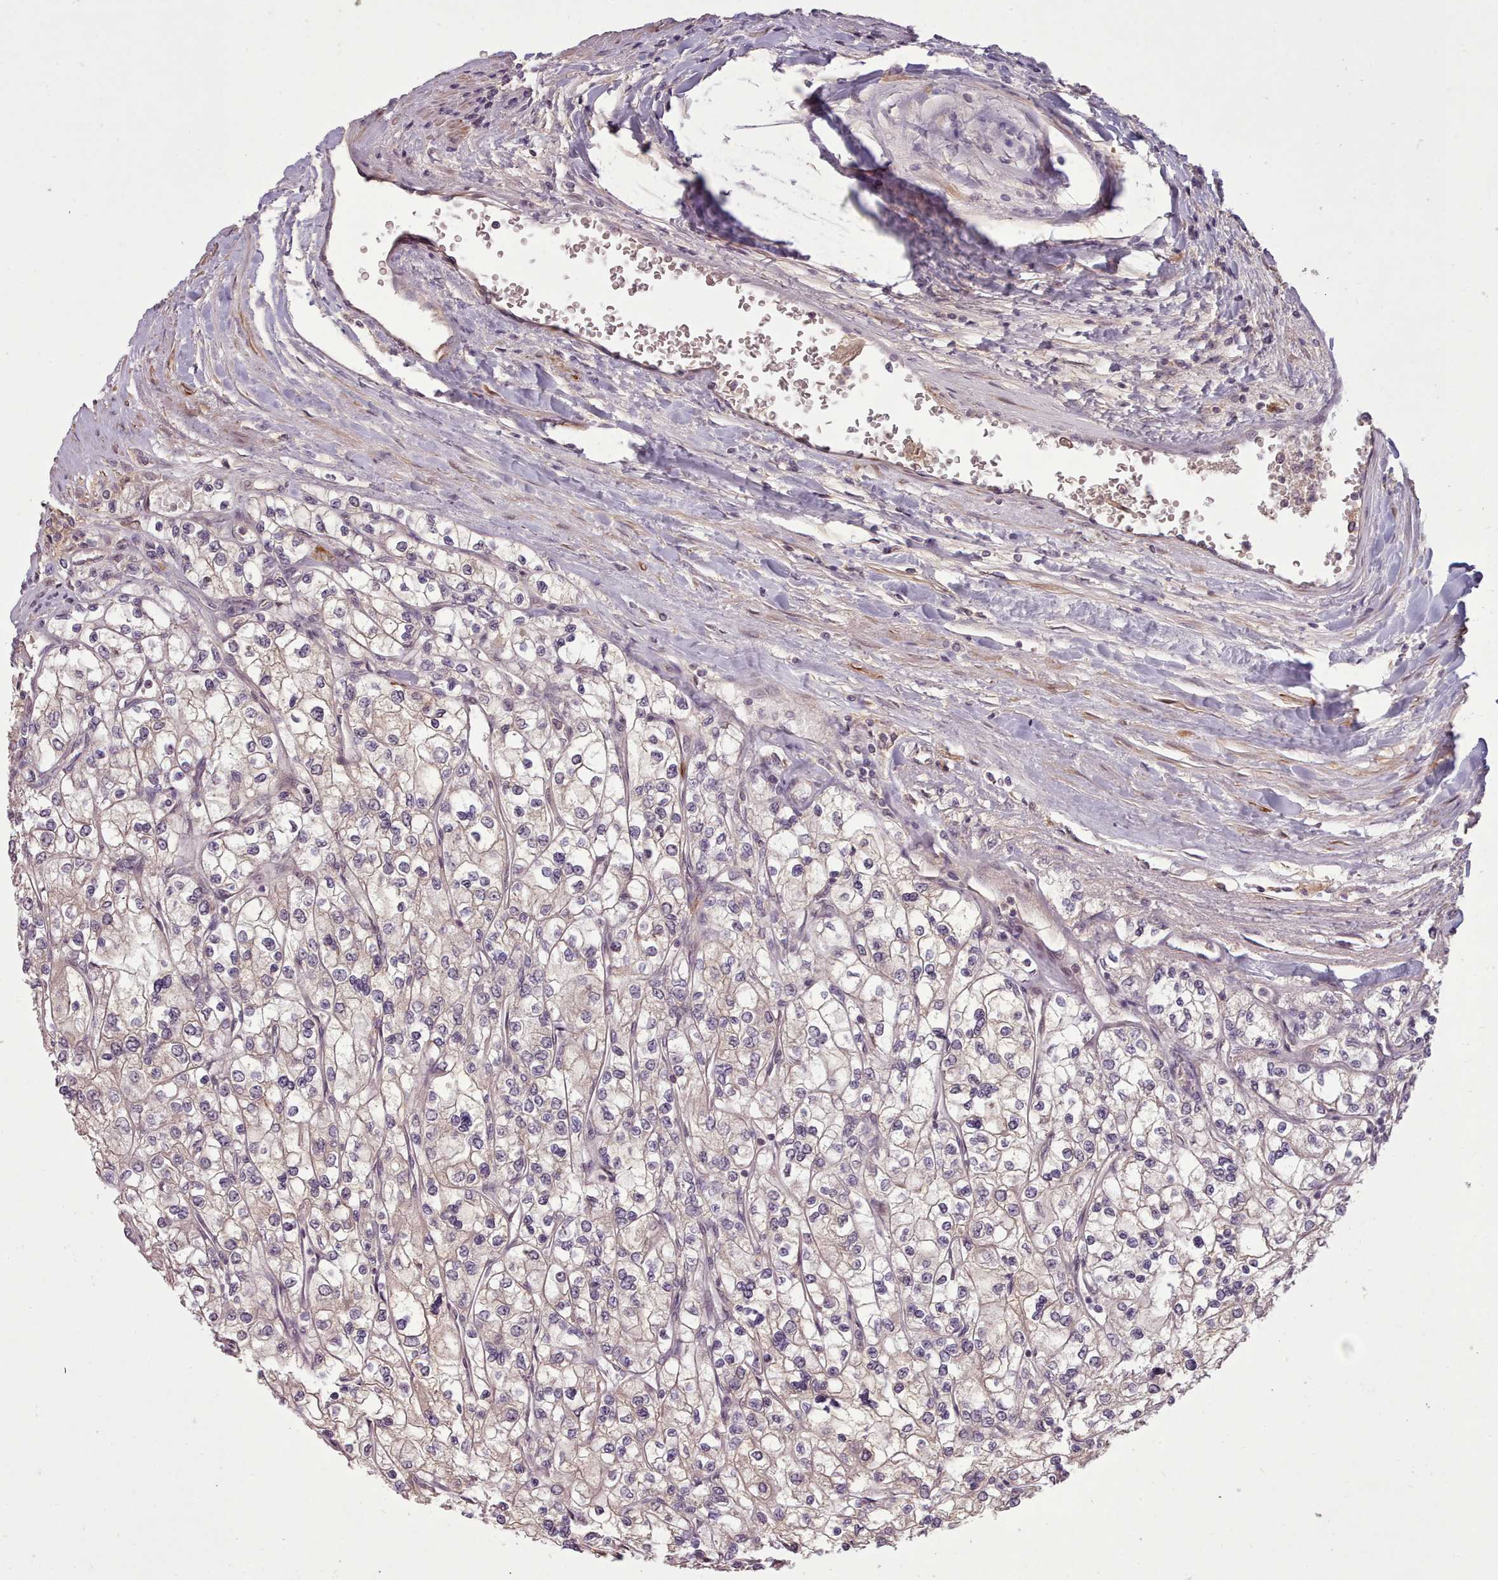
{"staining": {"intensity": "weak", "quantity": "<25%", "location": "cytoplasmic/membranous"}, "tissue": "renal cancer", "cell_type": "Tumor cells", "image_type": "cancer", "snomed": [{"axis": "morphology", "description": "Adenocarcinoma, NOS"}, {"axis": "topography", "description": "Kidney"}], "caption": "Immunohistochemistry (IHC) of human renal adenocarcinoma displays no expression in tumor cells. (DAB (3,3'-diaminobenzidine) IHC visualized using brightfield microscopy, high magnification).", "gene": "CDC6", "patient": {"sex": "male", "age": 80}}